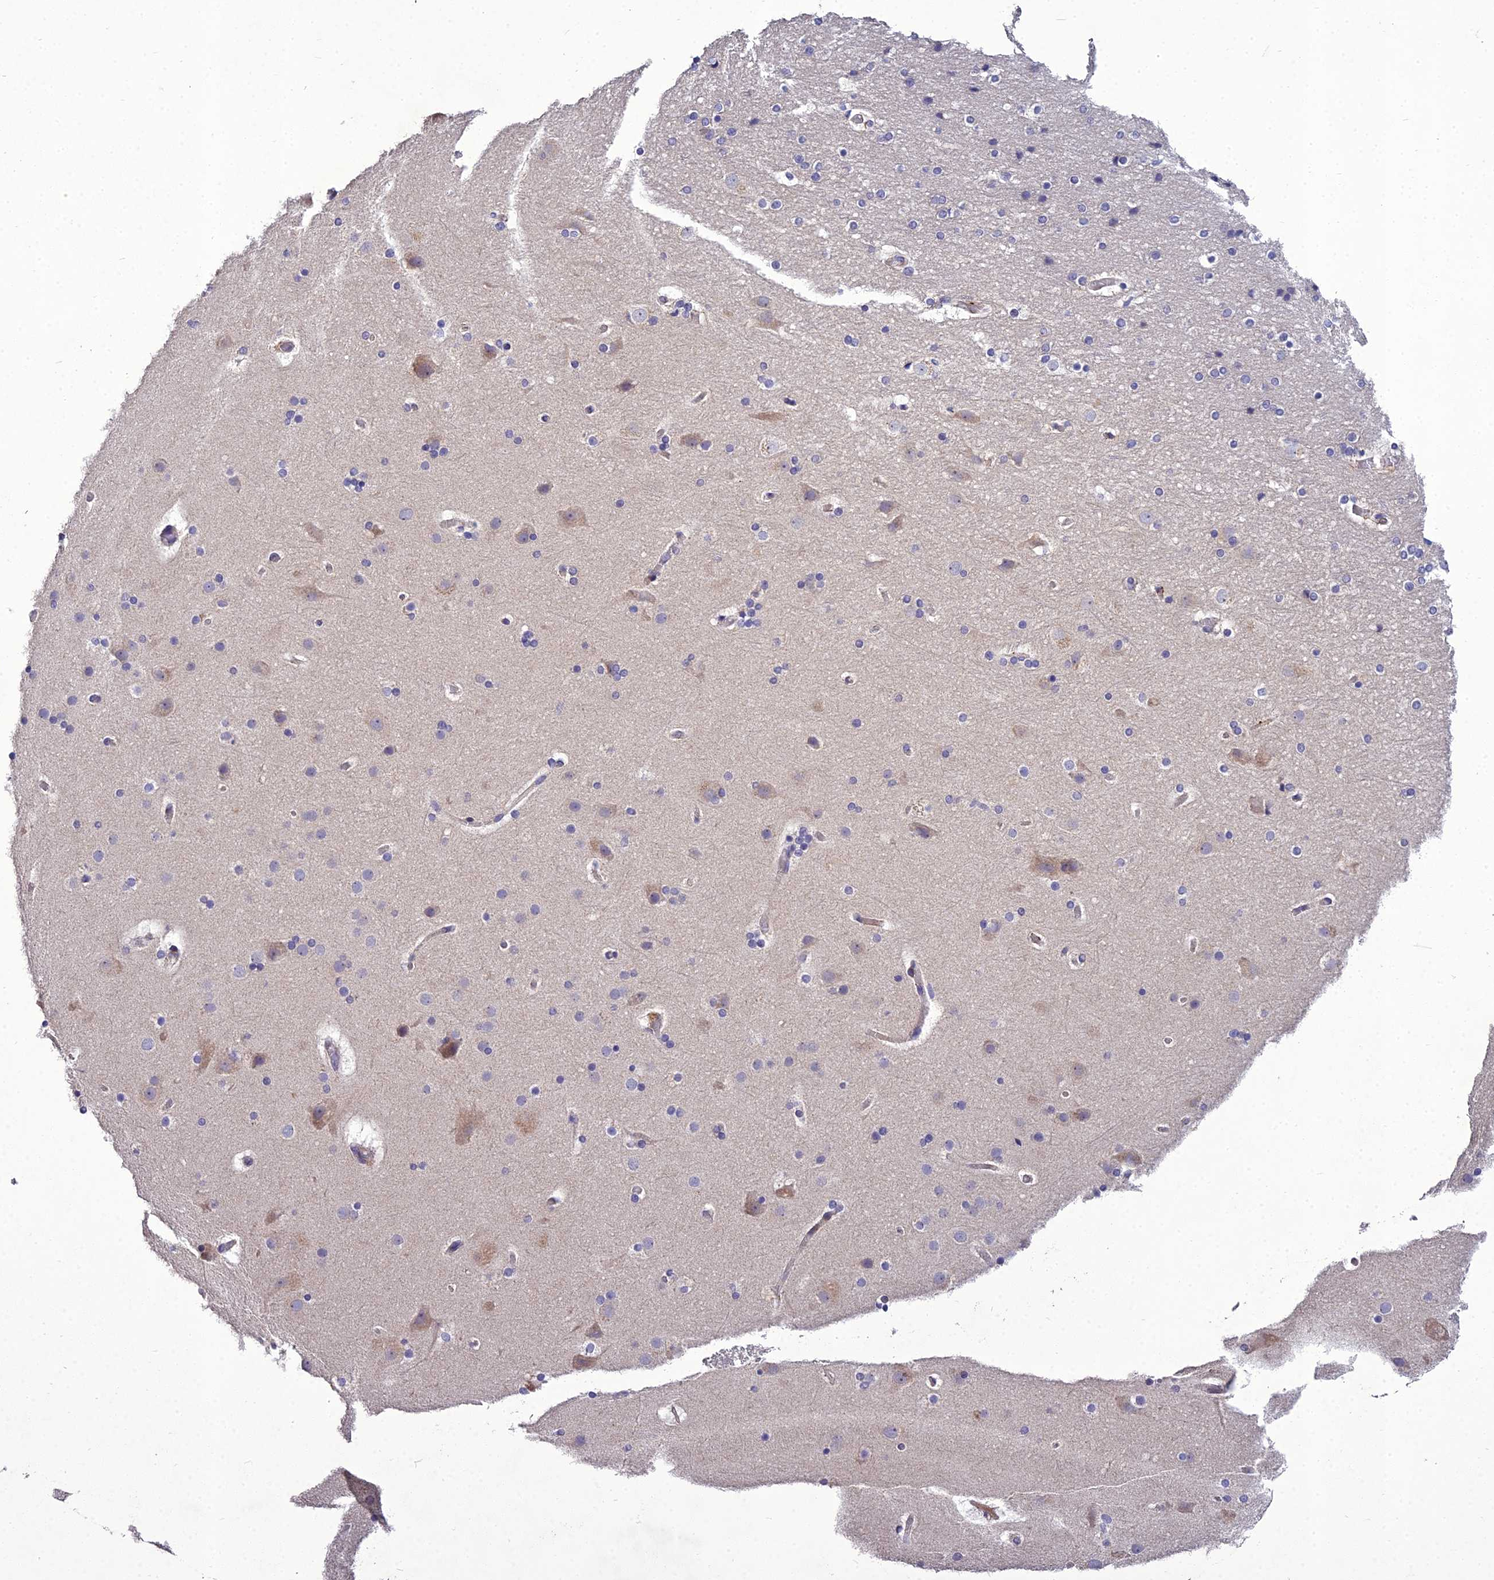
{"staining": {"intensity": "negative", "quantity": "none", "location": "none"}, "tissue": "cerebral cortex", "cell_type": "Endothelial cells", "image_type": "normal", "snomed": [{"axis": "morphology", "description": "Normal tissue, NOS"}, {"axis": "topography", "description": "Cerebral cortex"}], "caption": "High magnification brightfield microscopy of unremarkable cerebral cortex stained with DAB (3,3'-diaminobenzidine) (brown) and counterstained with hematoxylin (blue): endothelial cells show no significant staining. (DAB (3,3'-diaminobenzidine) IHC visualized using brightfield microscopy, high magnification).", "gene": "ADIPOR2", "patient": {"sex": "male", "age": 57}}